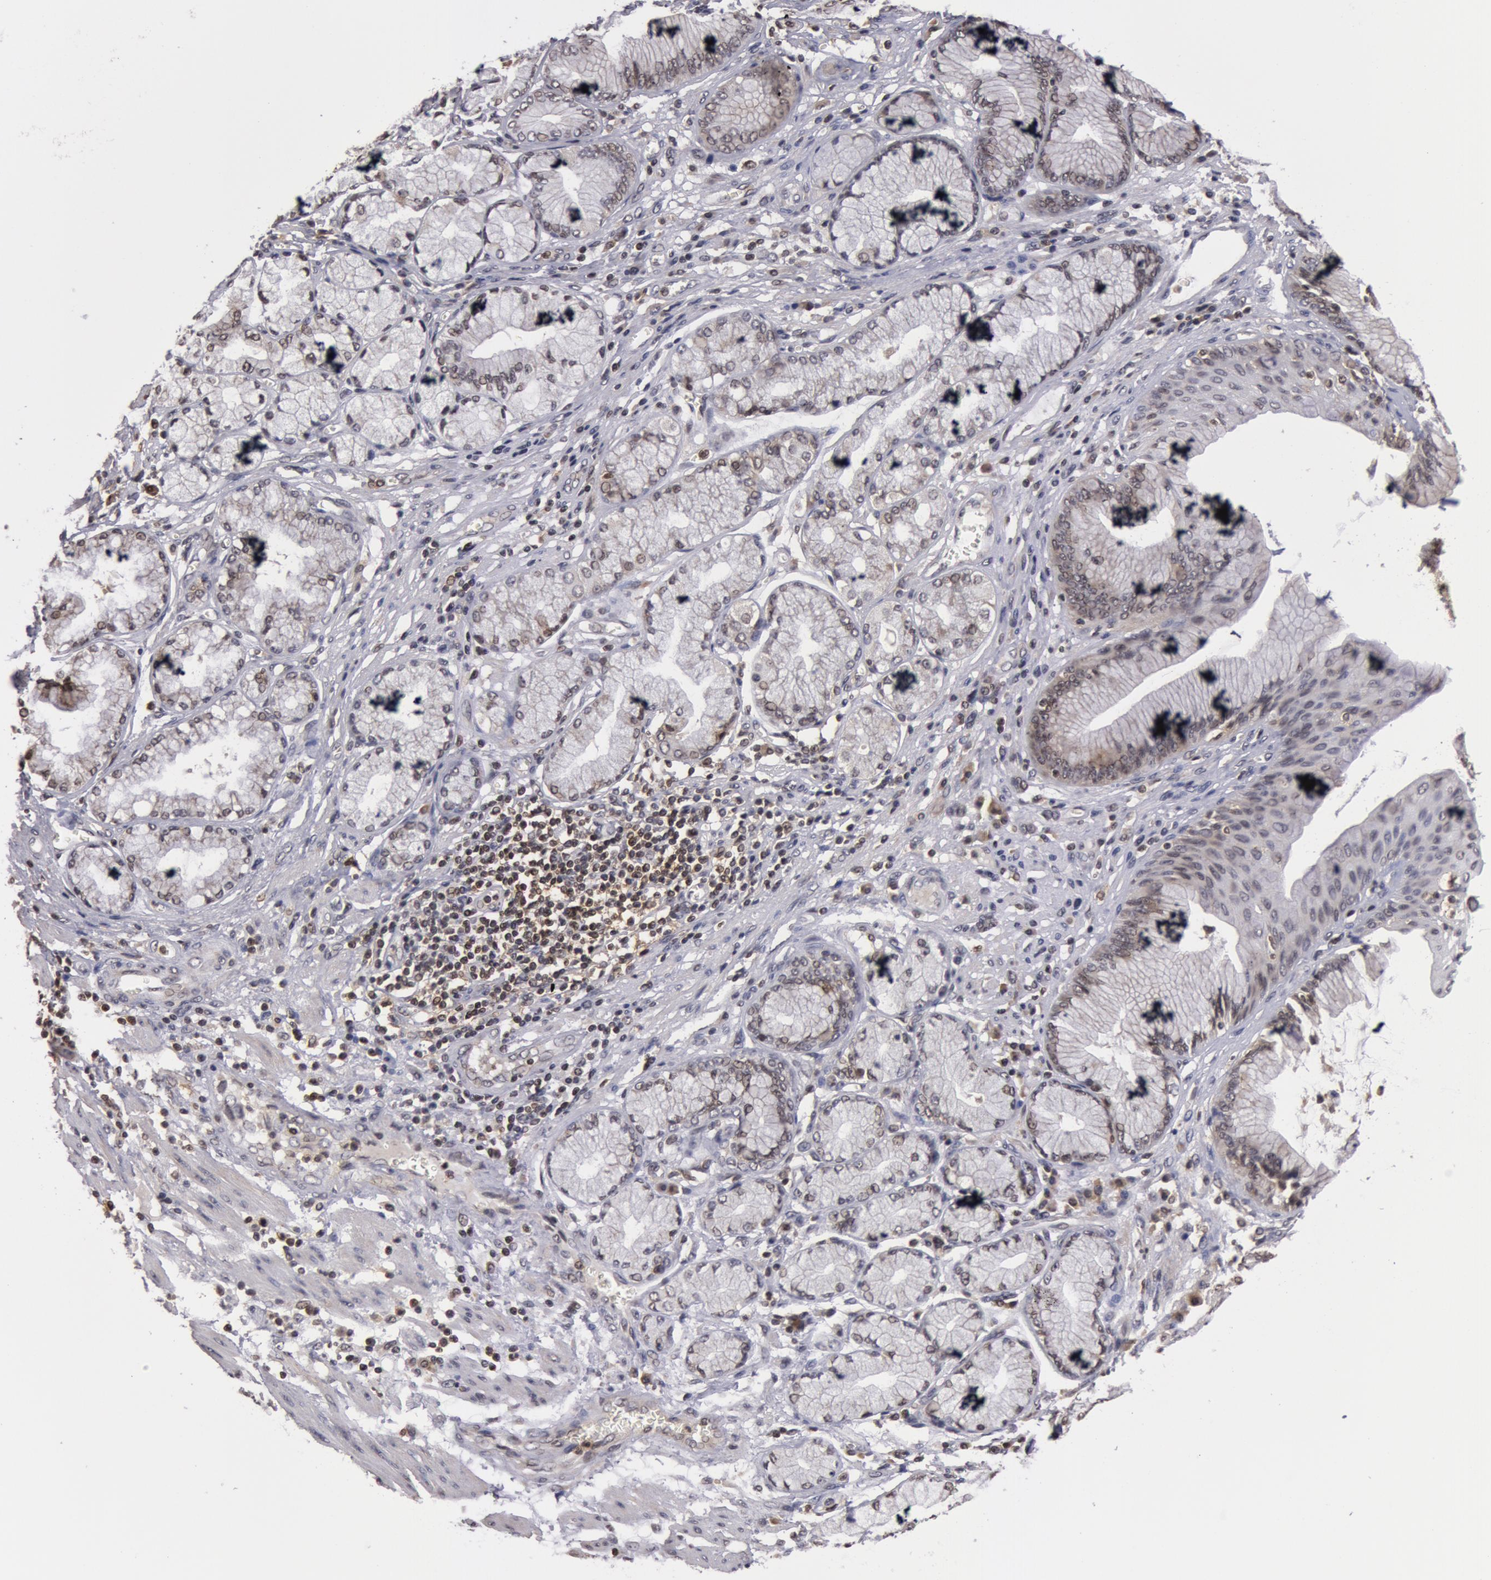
{"staining": {"intensity": "weak", "quantity": "<25%", "location": "nuclear"}, "tissue": "stomach cancer", "cell_type": "Tumor cells", "image_type": "cancer", "snomed": [{"axis": "morphology", "description": "Adenocarcinoma, NOS"}, {"axis": "topography", "description": "Pancreas"}, {"axis": "topography", "description": "Stomach, upper"}], "caption": "Immunohistochemistry (IHC) photomicrograph of neoplastic tissue: human stomach cancer stained with DAB (3,3'-diaminobenzidine) reveals no significant protein positivity in tumor cells.", "gene": "ZNF350", "patient": {"sex": "male", "age": 77}}